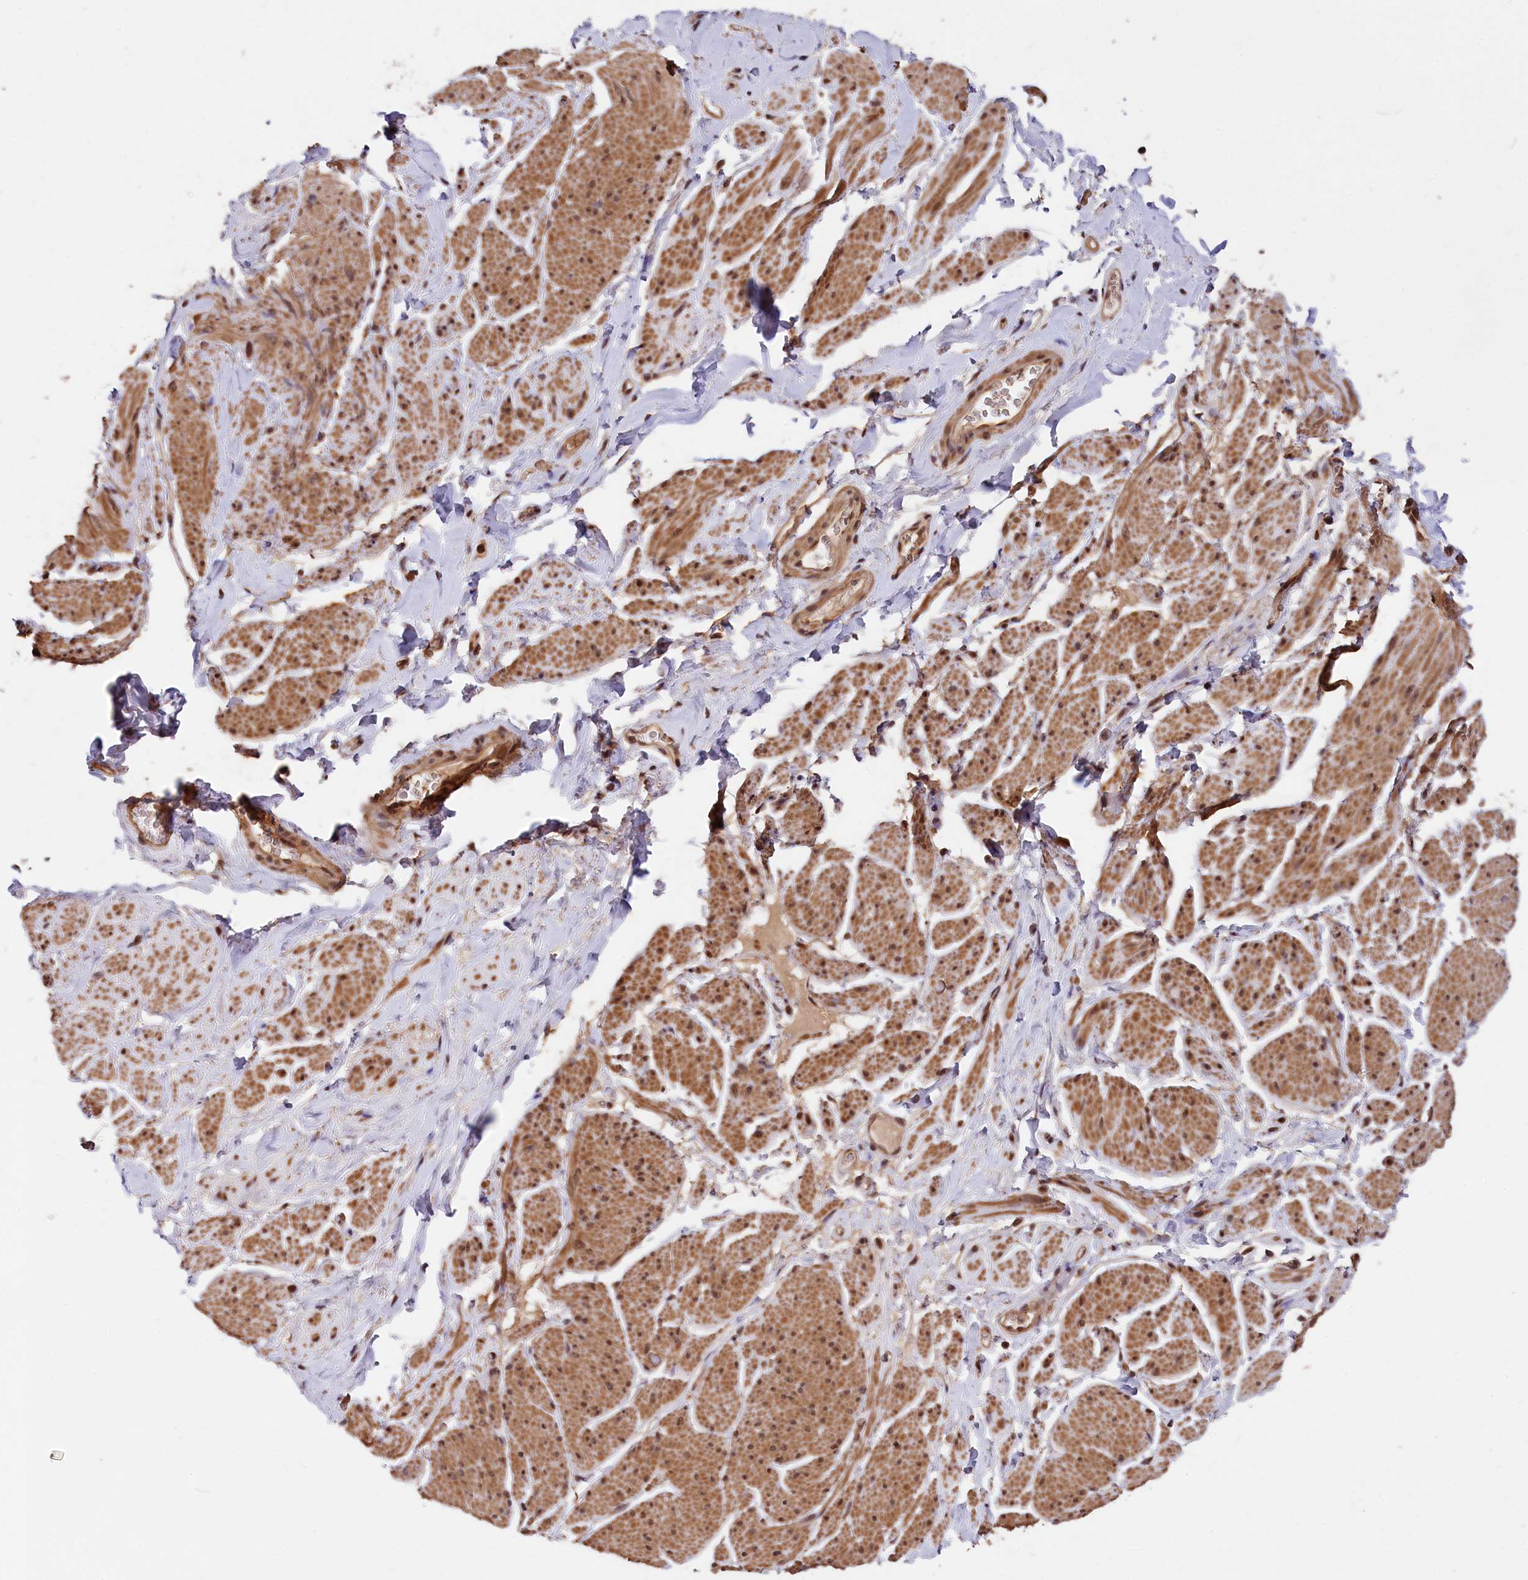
{"staining": {"intensity": "moderate", "quantity": ">75%", "location": "cytoplasmic/membranous,nuclear"}, "tissue": "smooth muscle", "cell_type": "Smooth muscle cells", "image_type": "normal", "snomed": [{"axis": "morphology", "description": "Normal tissue, NOS"}, {"axis": "topography", "description": "Smooth muscle"}, {"axis": "topography", "description": "Peripheral nerve tissue"}], "caption": "This histopathology image demonstrates unremarkable smooth muscle stained with immunohistochemistry to label a protein in brown. The cytoplasmic/membranous,nuclear of smooth muscle cells show moderate positivity for the protein. Nuclei are counter-stained blue.", "gene": "ADRM1", "patient": {"sex": "male", "age": 69}}